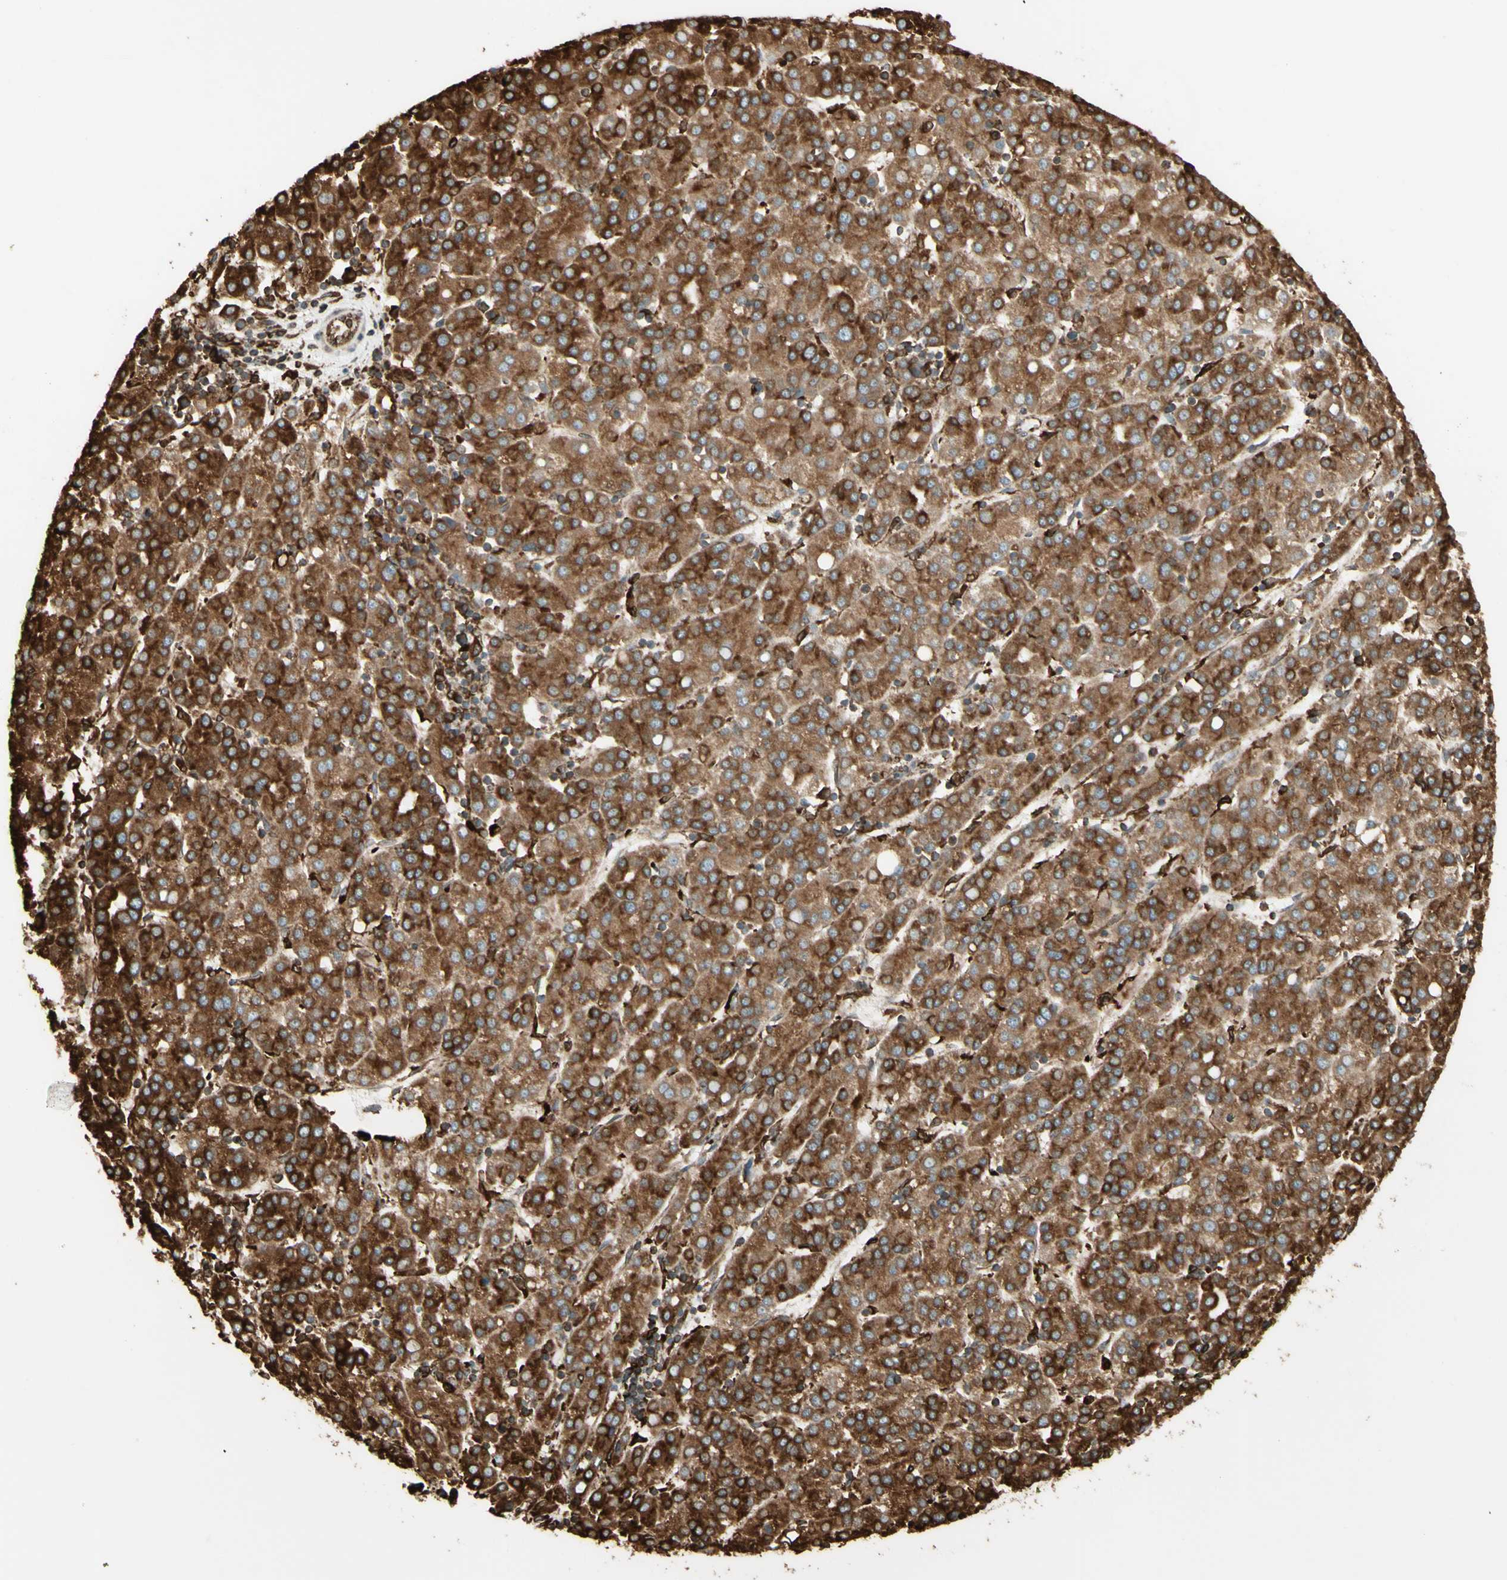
{"staining": {"intensity": "moderate", "quantity": ">75%", "location": "cytoplasmic/membranous"}, "tissue": "liver cancer", "cell_type": "Tumor cells", "image_type": "cancer", "snomed": [{"axis": "morphology", "description": "Carcinoma, Hepatocellular, NOS"}, {"axis": "topography", "description": "Liver"}], "caption": "Liver hepatocellular carcinoma stained for a protein (brown) displays moderate cytoplasmic/membranous positive positivity in about >75% of tumor cells.", "gene": "CANX", "patient": {"sex": "female", "age": 58}}